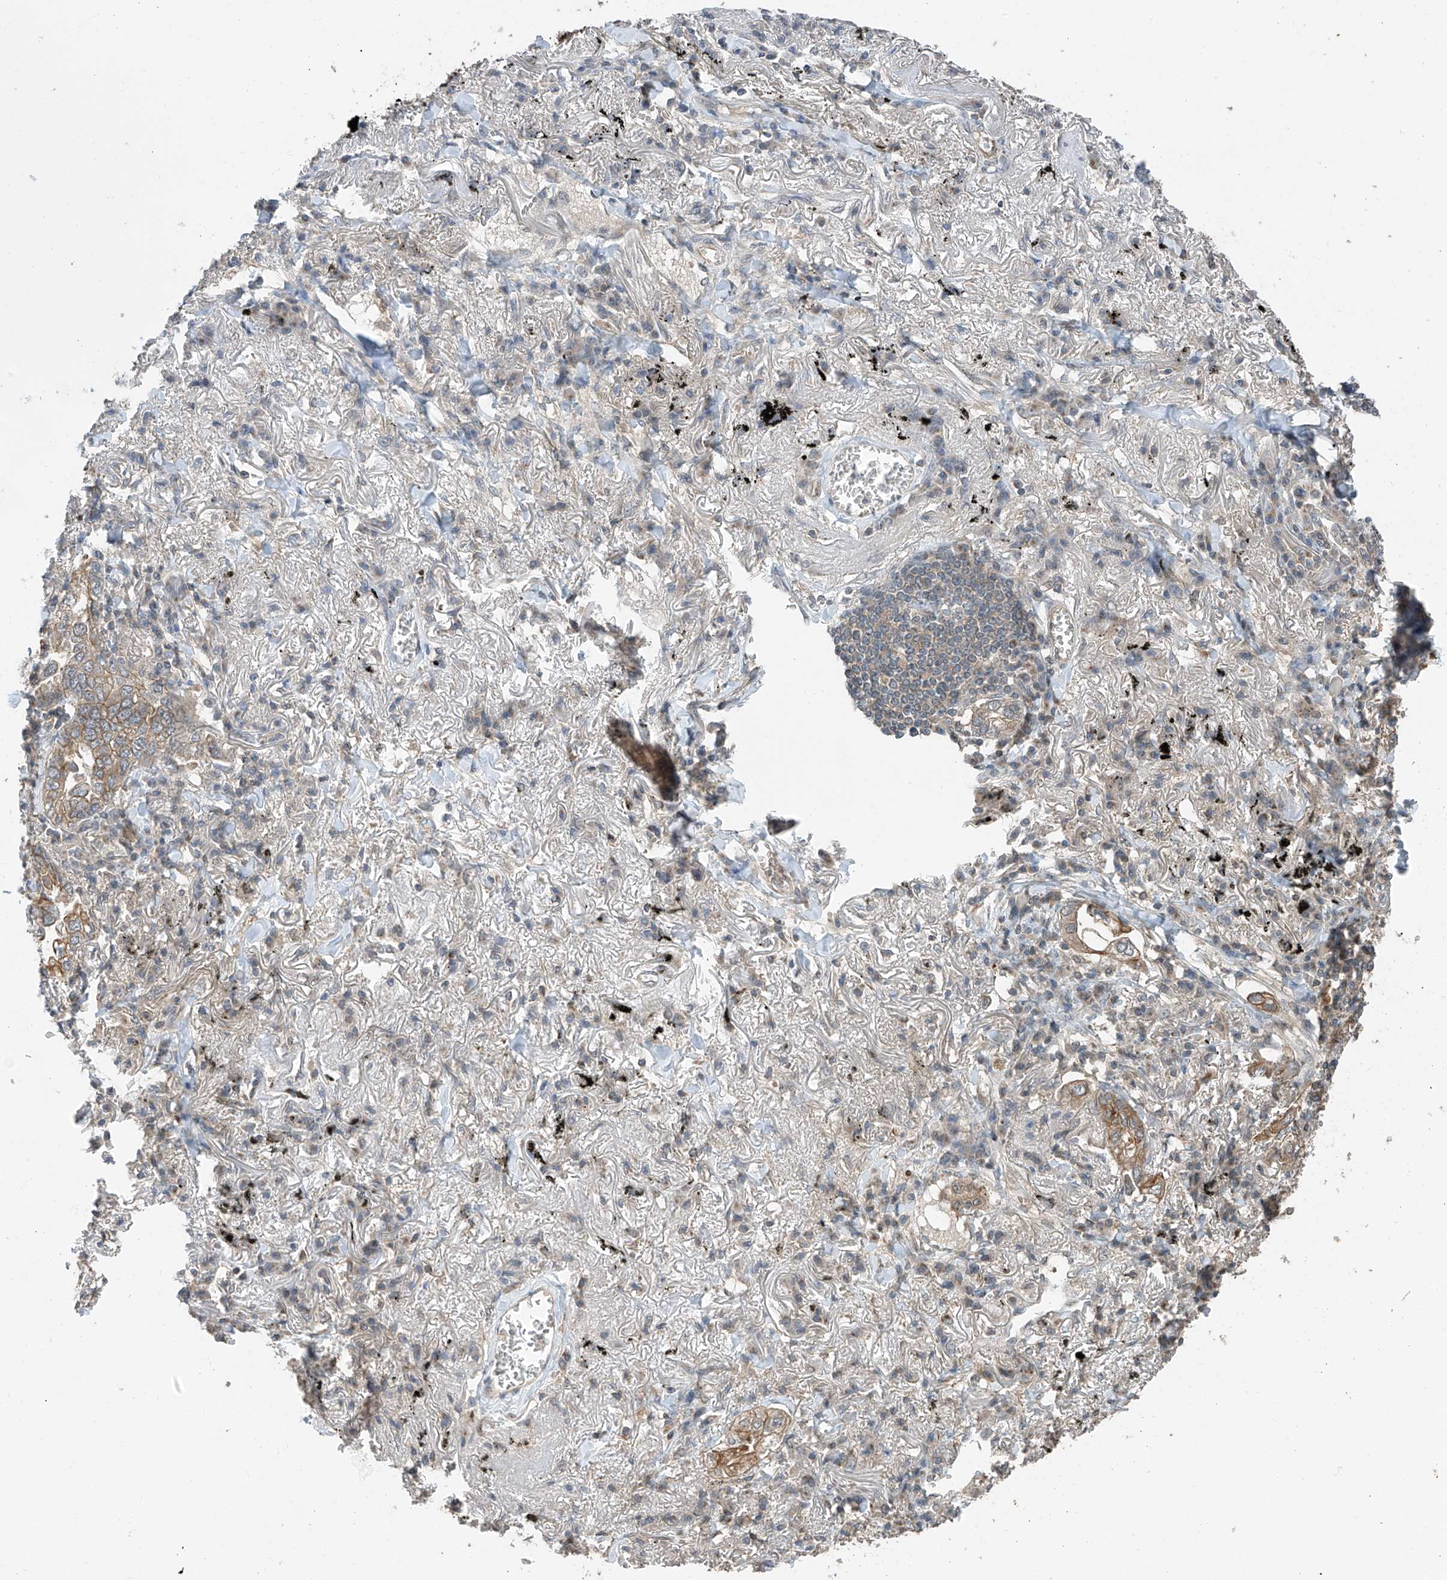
{"staining": {"intensity": "weak", "quantity": ">75%", "location": "cytoplasmic/membranous"}, "tissue": "lung cancer", "cell_type": "Tumor cells", "image_type": "cancer", "snomed": [{"axis": "morphology", "description": "Adenocarcinoma, NOS"}, {"axis": "topography", "description": "Lung"}], "caption": "A histopathology image showing weak cytoplasmic/membranous expression in approximately >75% of tumor cells in lung adenocarcinoma, as visualized by brown immunohistochemical staining.", "gene": "RPAIN", "patient": {"sex": "male", "age": 65}}